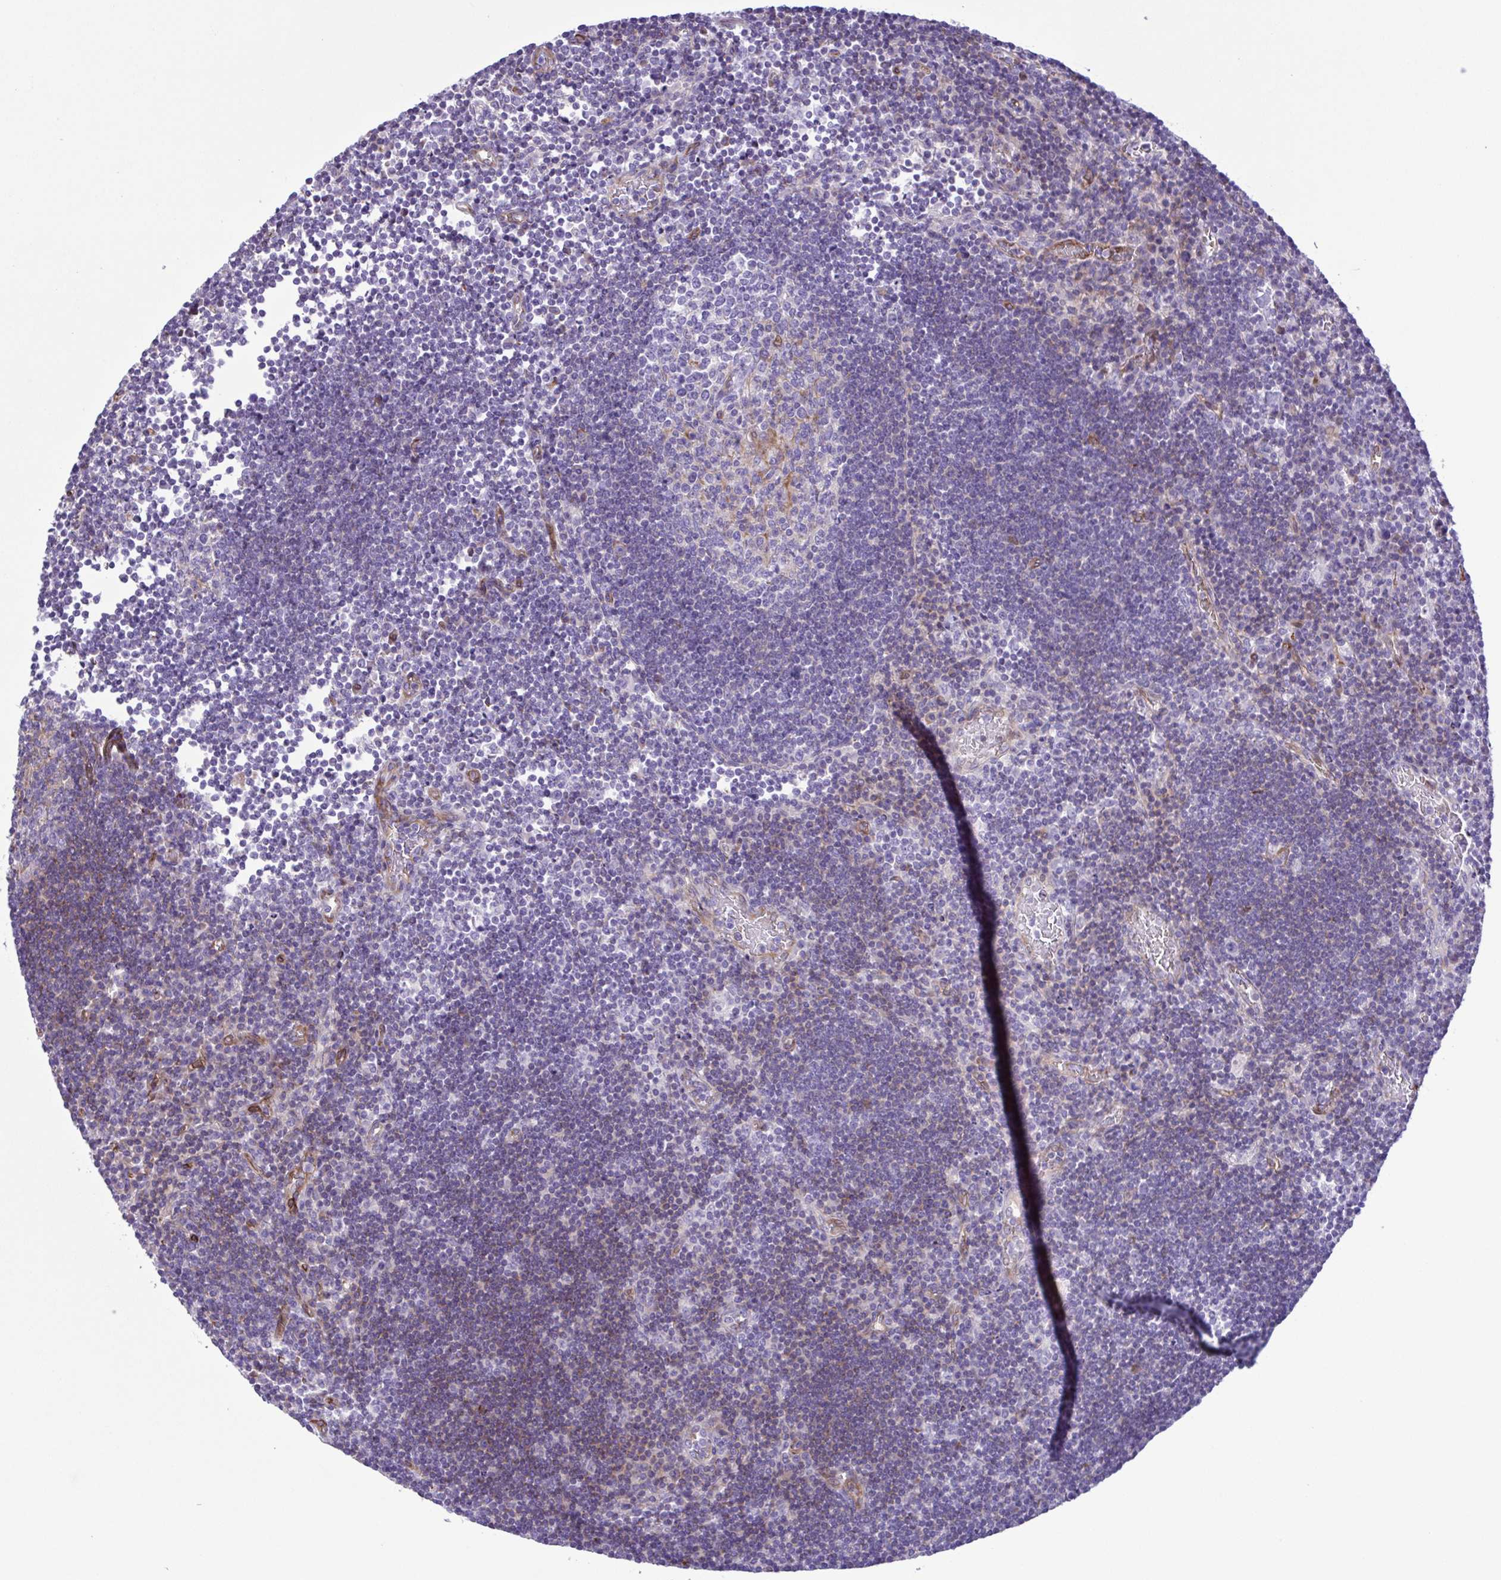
{"staining": {"intensity": "negative", "quantity": "none", "location": "none"}, "tissue": "lymph node", "cell_type": "Germinal center cells", "image_type": "normal", "snomed": [{"axis": "morphology", "description": "Normal tissue, NOS"}, {"axis": "topography", "description": "Lymph node"}], "caption": "Germinal center cells show no significant protein staining in benign lymph node.", "gene": "FLT1", "patient": {"sex": "male", "age": 67}}